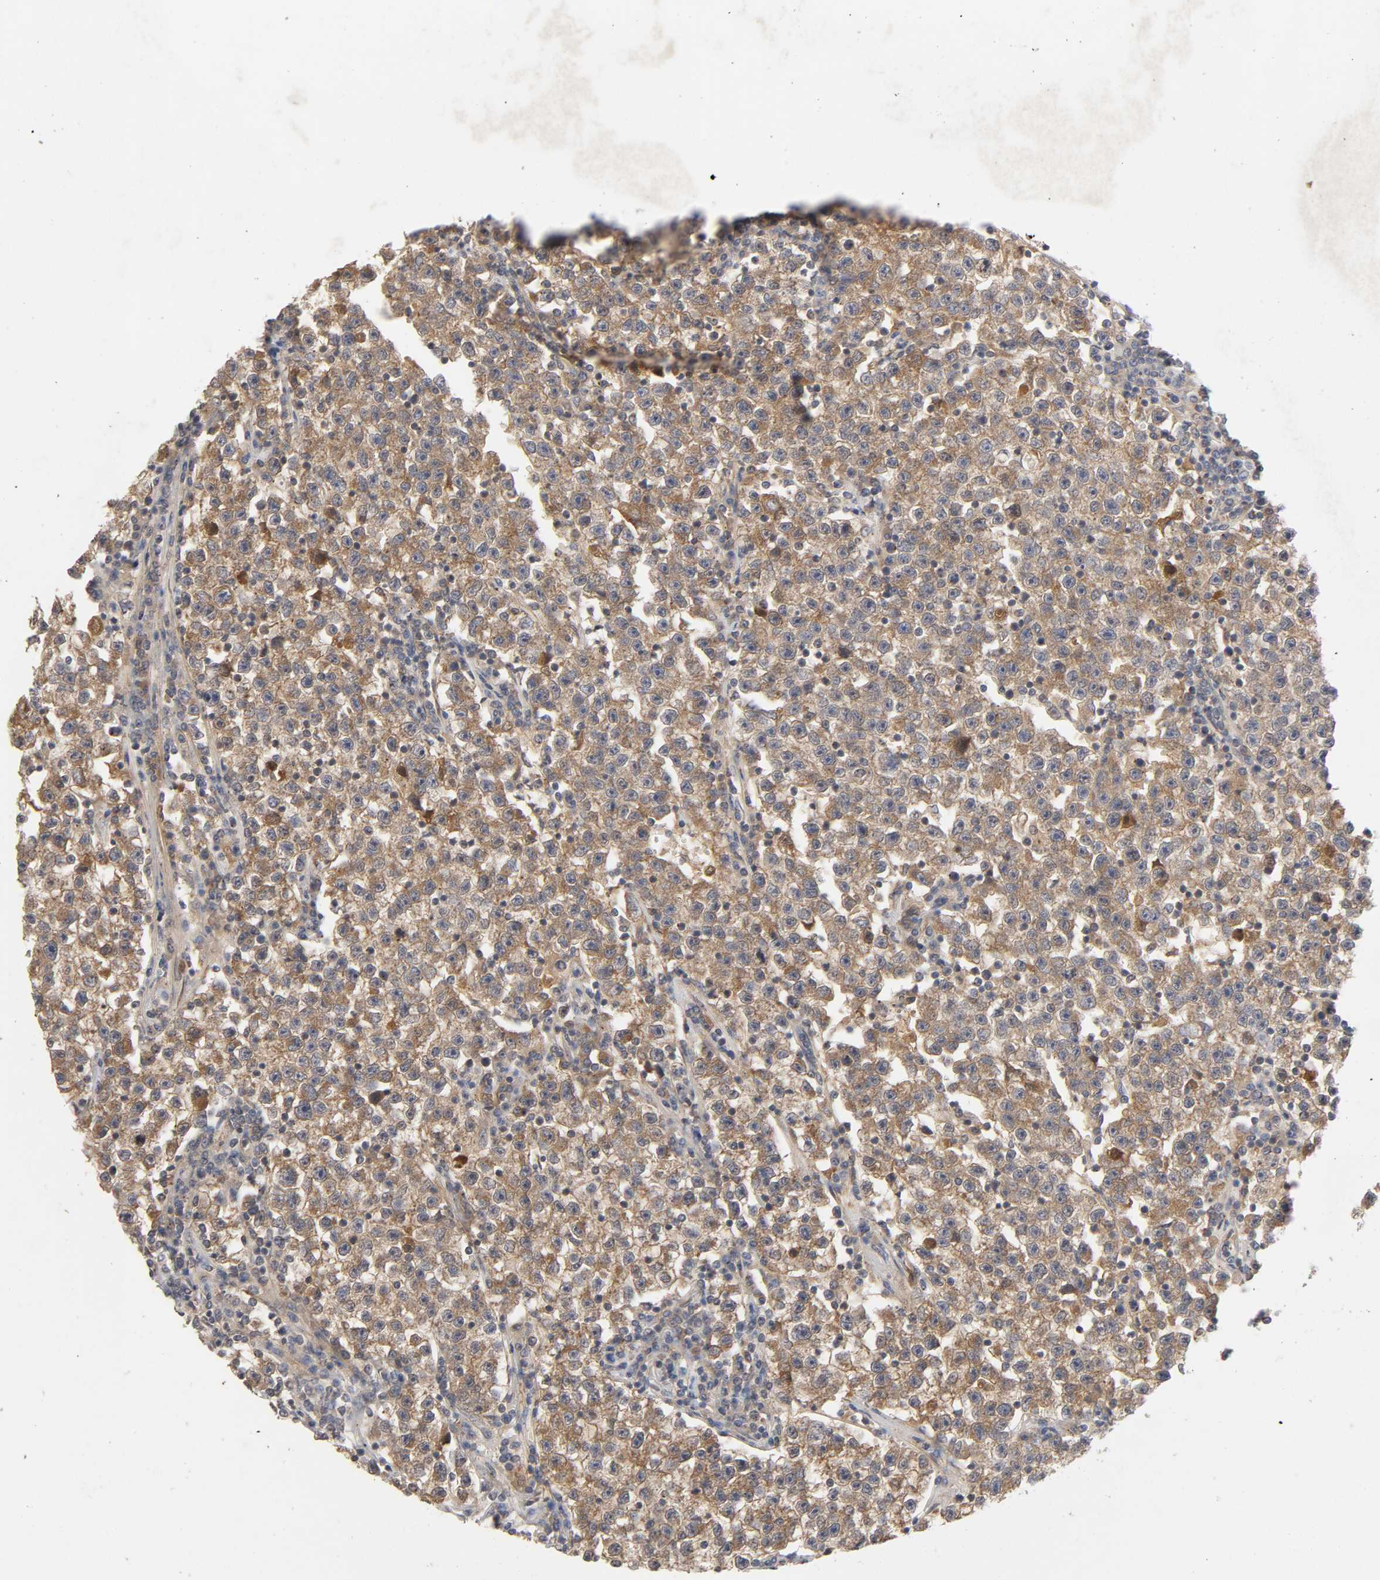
{"staining": {"intensity": "moderate", "quantity": ">75%", "location": "cytoplasmic/membranous"}, "tissue": "testis cancer", "cell_type": "Tumor cells", "image_type": "cancer", "snomed": [{"axis": "morphology", "description": "Seminoma, NOS"}, {"axis": "topography", "description": "Testis"}], "caption": "High-power microscopy captured an IHC histopathology image of testis cancer, revealing moderate cytoplasmic/membranous staining in about >75% of tumor cells.", "gene": "CPB2", "patient": {"sex": "male", "age": 22}}